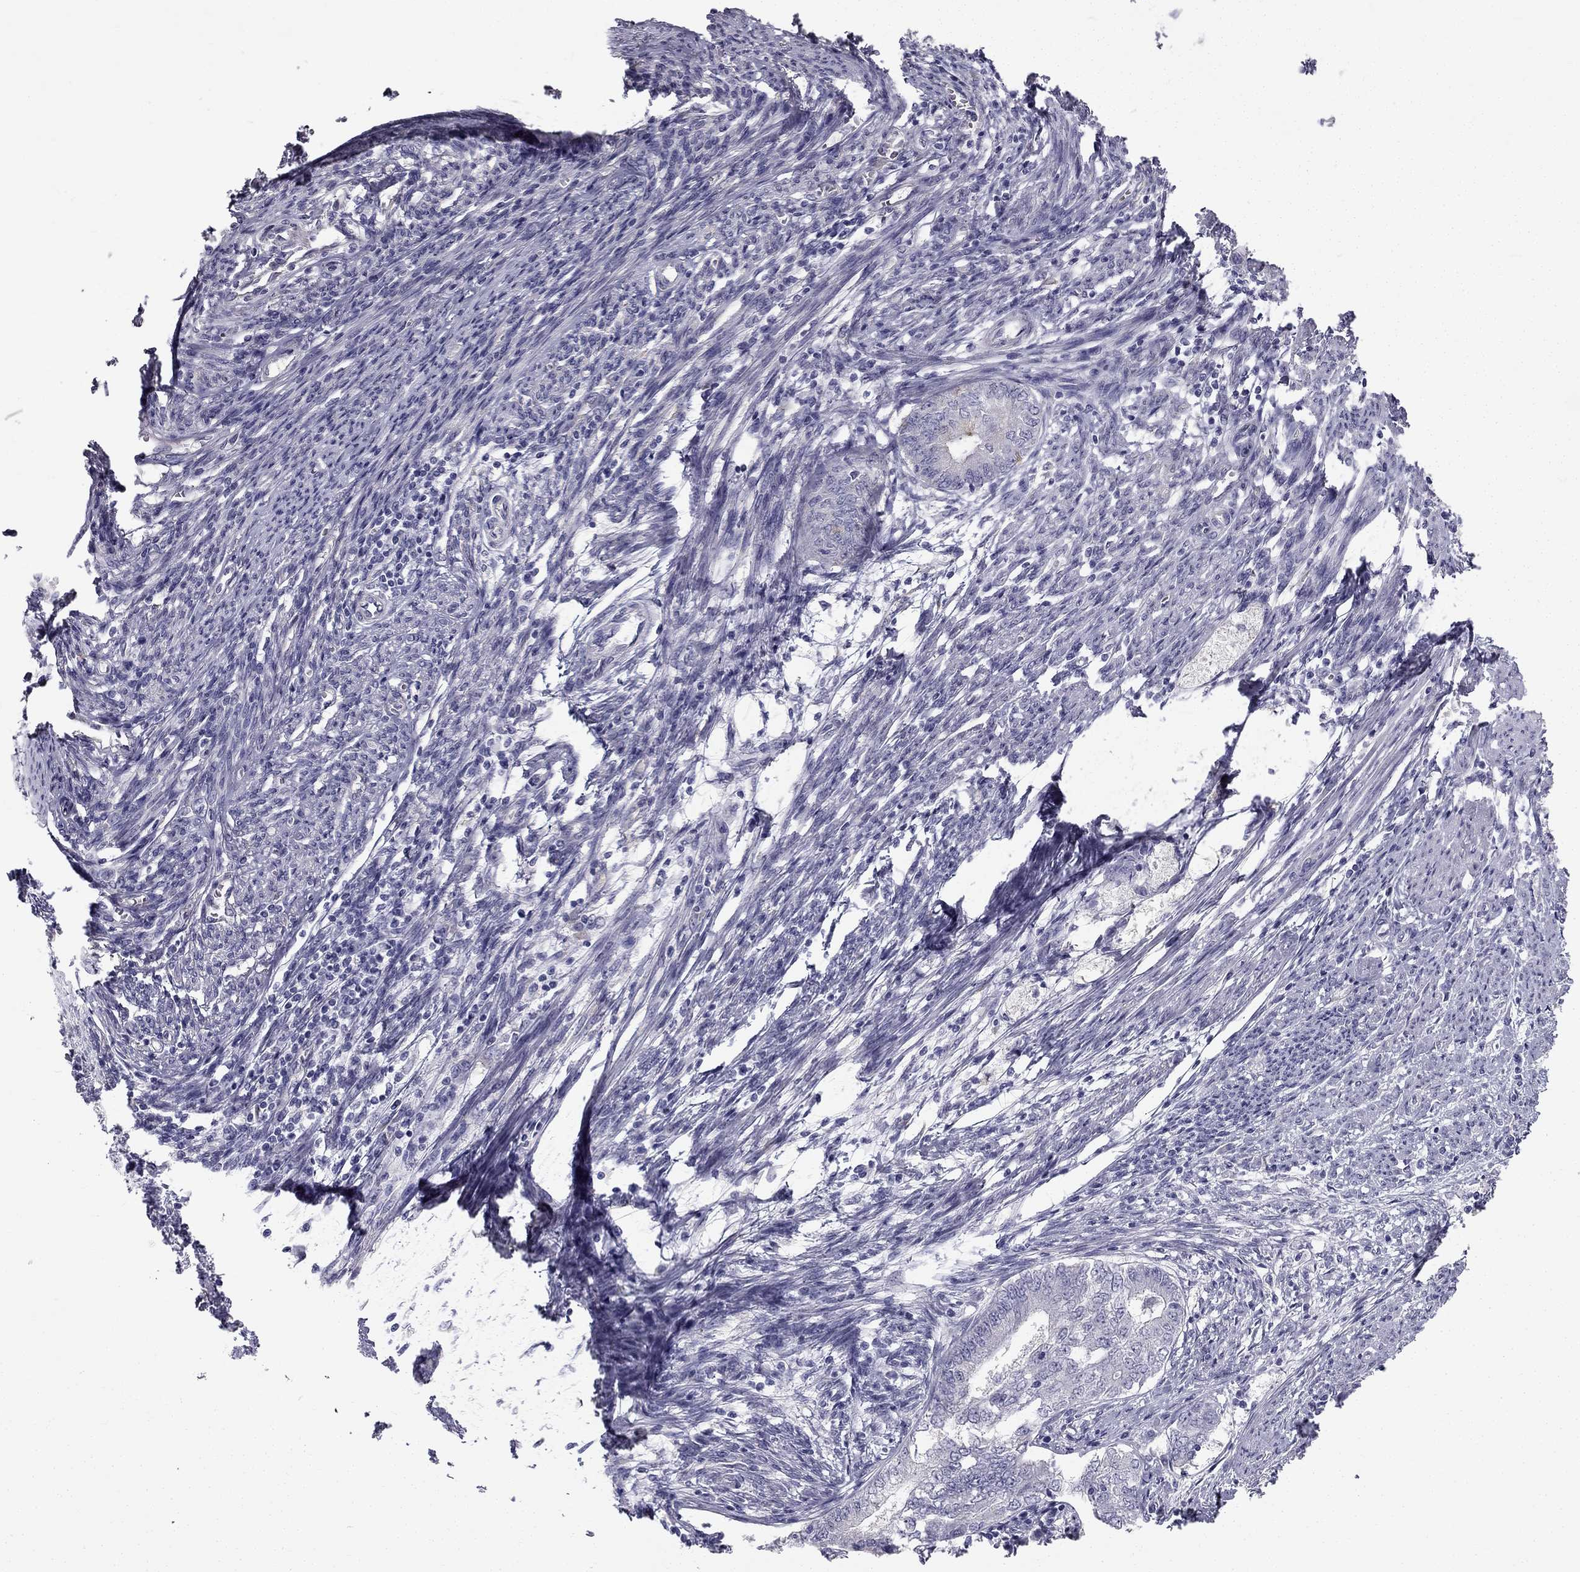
{"staining": {"intensity": "negative", "quantity": "none", "location": "none"}, "tissue": "endometrial cancer", "cell_type": "Tumor cells", "image_type": "cancer", "snomed": [{"axis": "morphology", "description": "Adenocarcinoma, NOS"}, {"axis": "topography", "description": "Endometrium"}], "caption": "Endometrial cancer (adenocarcinoma) stained for a protein using immunohistochemistry displays no expression tumor cells.", "gene": "CCDC40", "patient": {"sex": "female", "age": 62}}